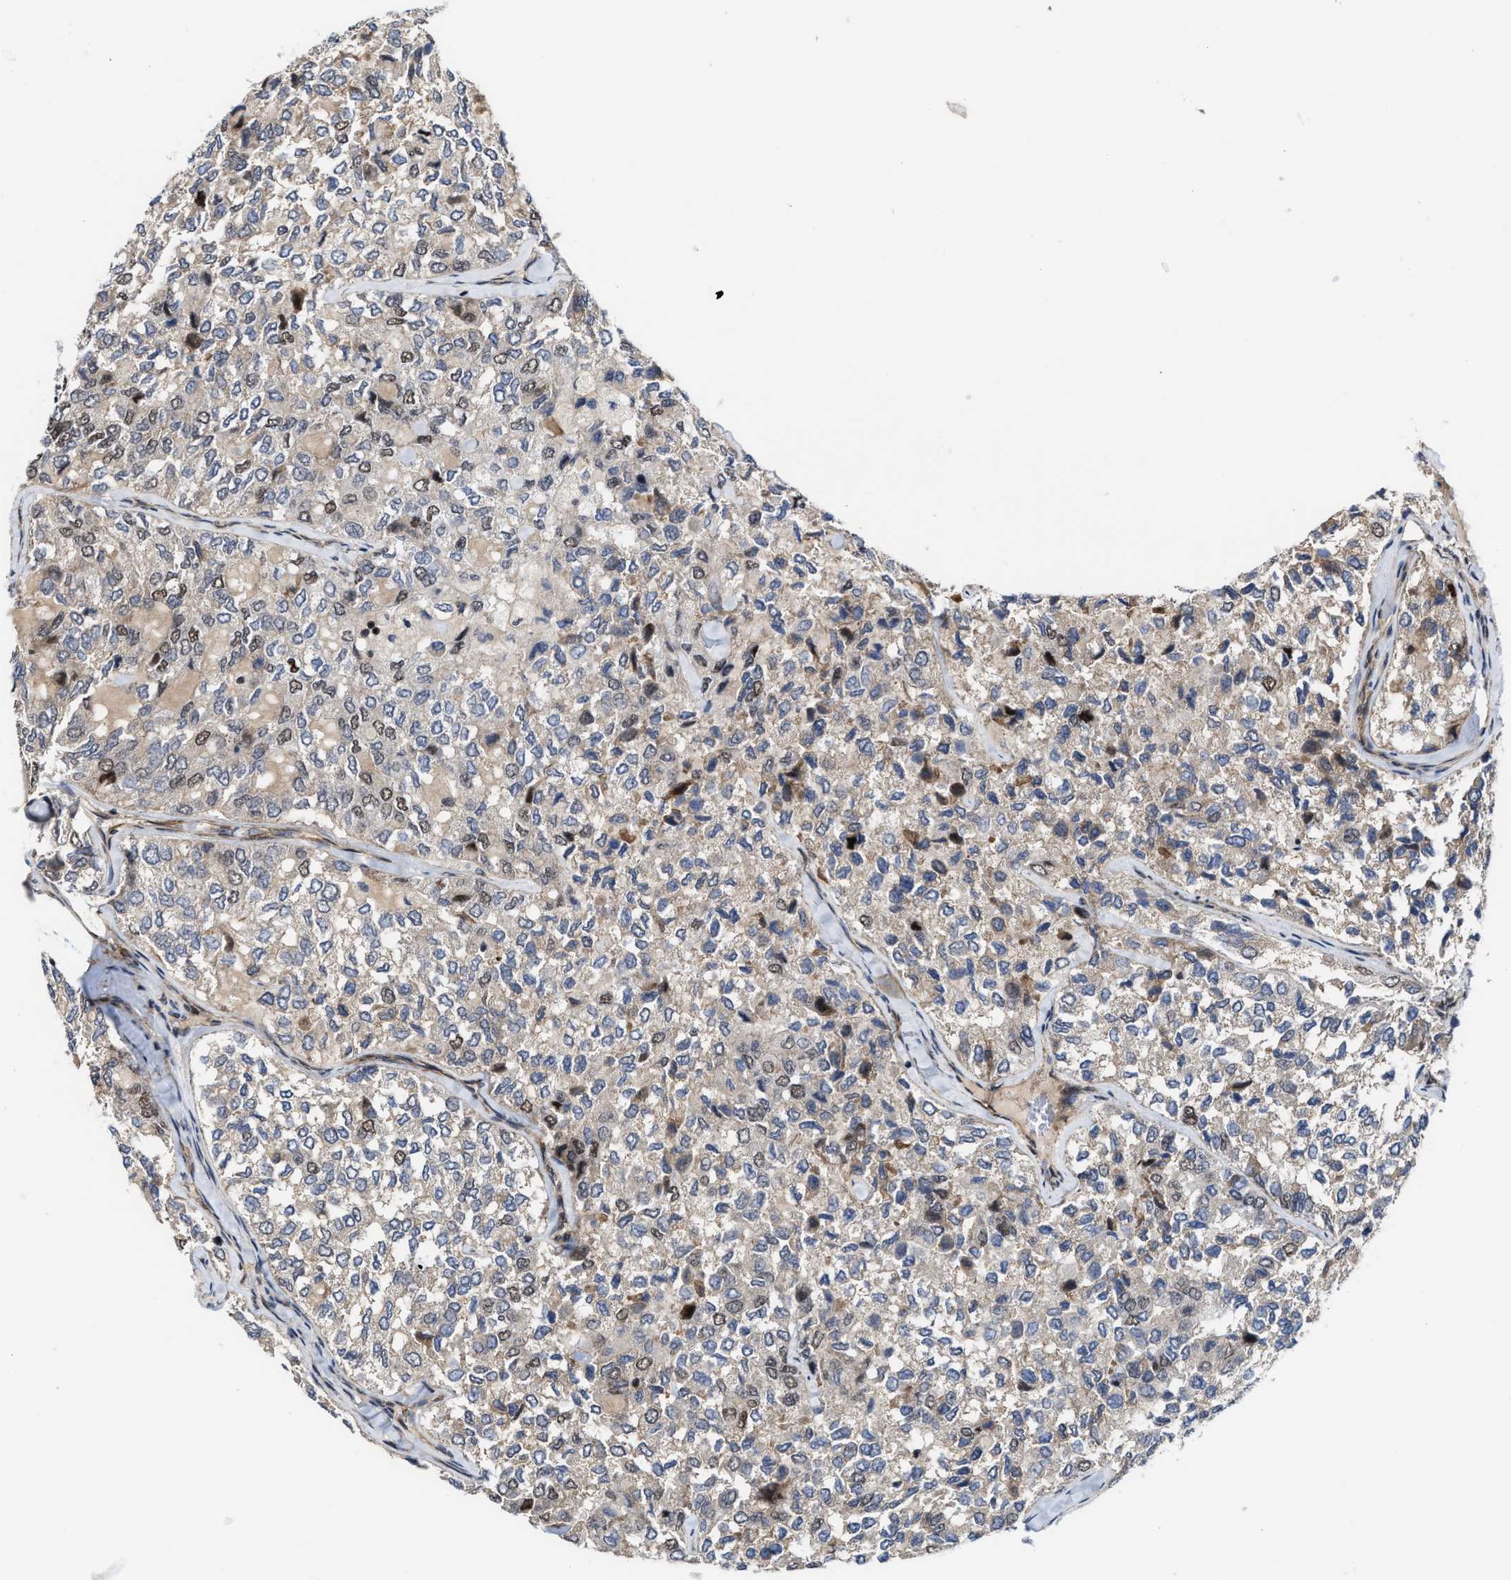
{"staining": {"intensity": "weak", "quantity": "<25%", "location": "nuclear"}, "tissue": "thyroid cancer", "cell_type": "Tumor cells", "image_type": "cancer", "snomed": [{"axis": "morphology", "description": "Follicular adenoma carcinoma, NOS"}, {"axis": "topography", "description": "Thyroid gland"}], "caption": "This image is of thyroid follicular adenoma carcinoma stained with IHC to label a protein in brown with the nuclei are counter-stained blue. There is no expression in tumor cells.", "gene": "TGFB1I1", "patient": {"sex": "male", "age": 75}}